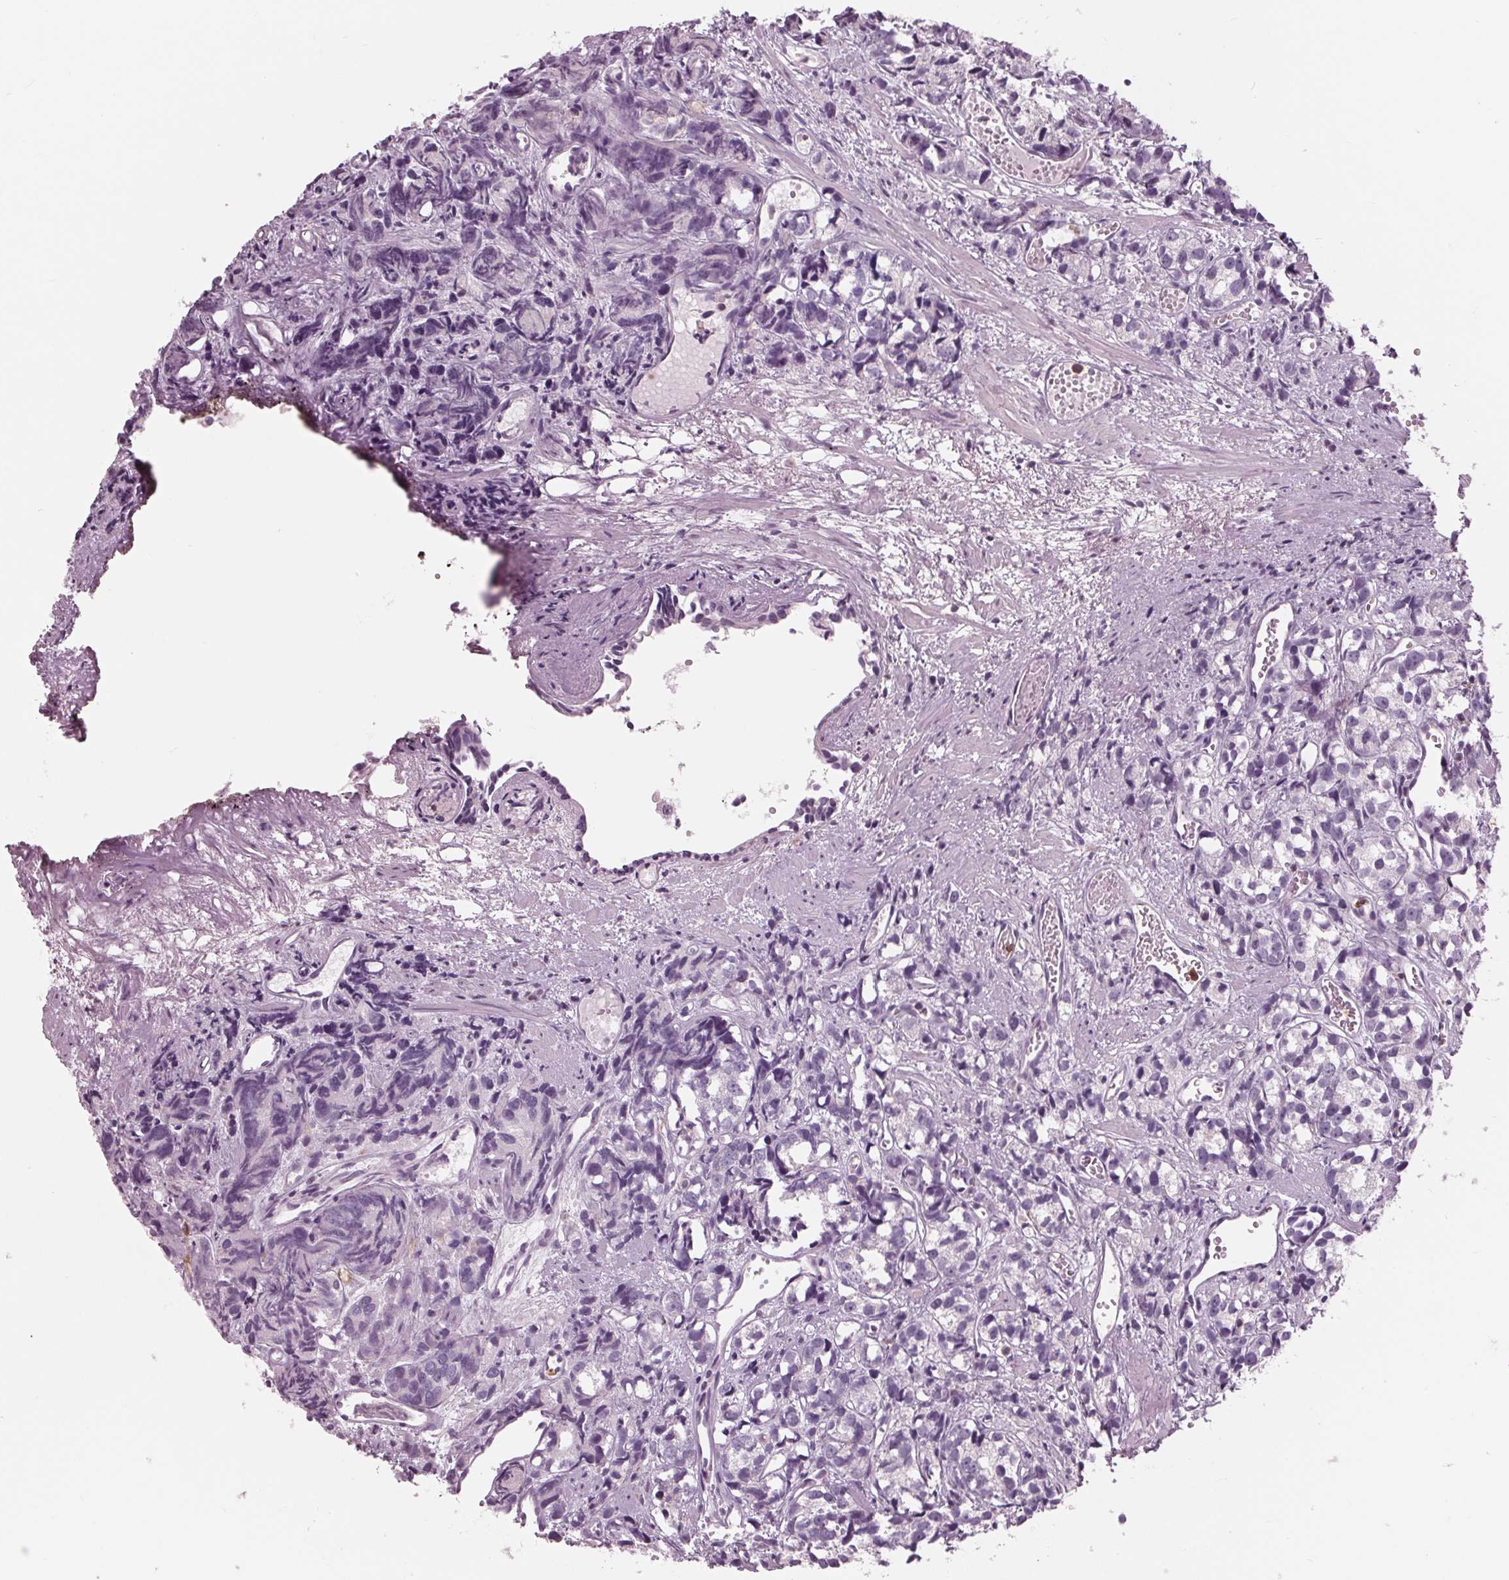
{"staining": {"intensity": "negative", "quantity": "none", "location": "none"}, "tissue": "prostate cancer", "cell_type": "Tumor cells", "image_type": "cancer", "snomed": [{"axis": "morphology", "description": "Adenocarcinoma, High grade"}, {"axis": "topography", "description": "Prostate"}], "caption": "An immunohistochemistry (IHC) image of prostate high-grade adenocarcinoma is shown. There is no staining in tumor cells of prostate high-grade adenocarcinoma.", "gene": "ARHGAP25", "patient": {"sex": "male", "age": 77}}